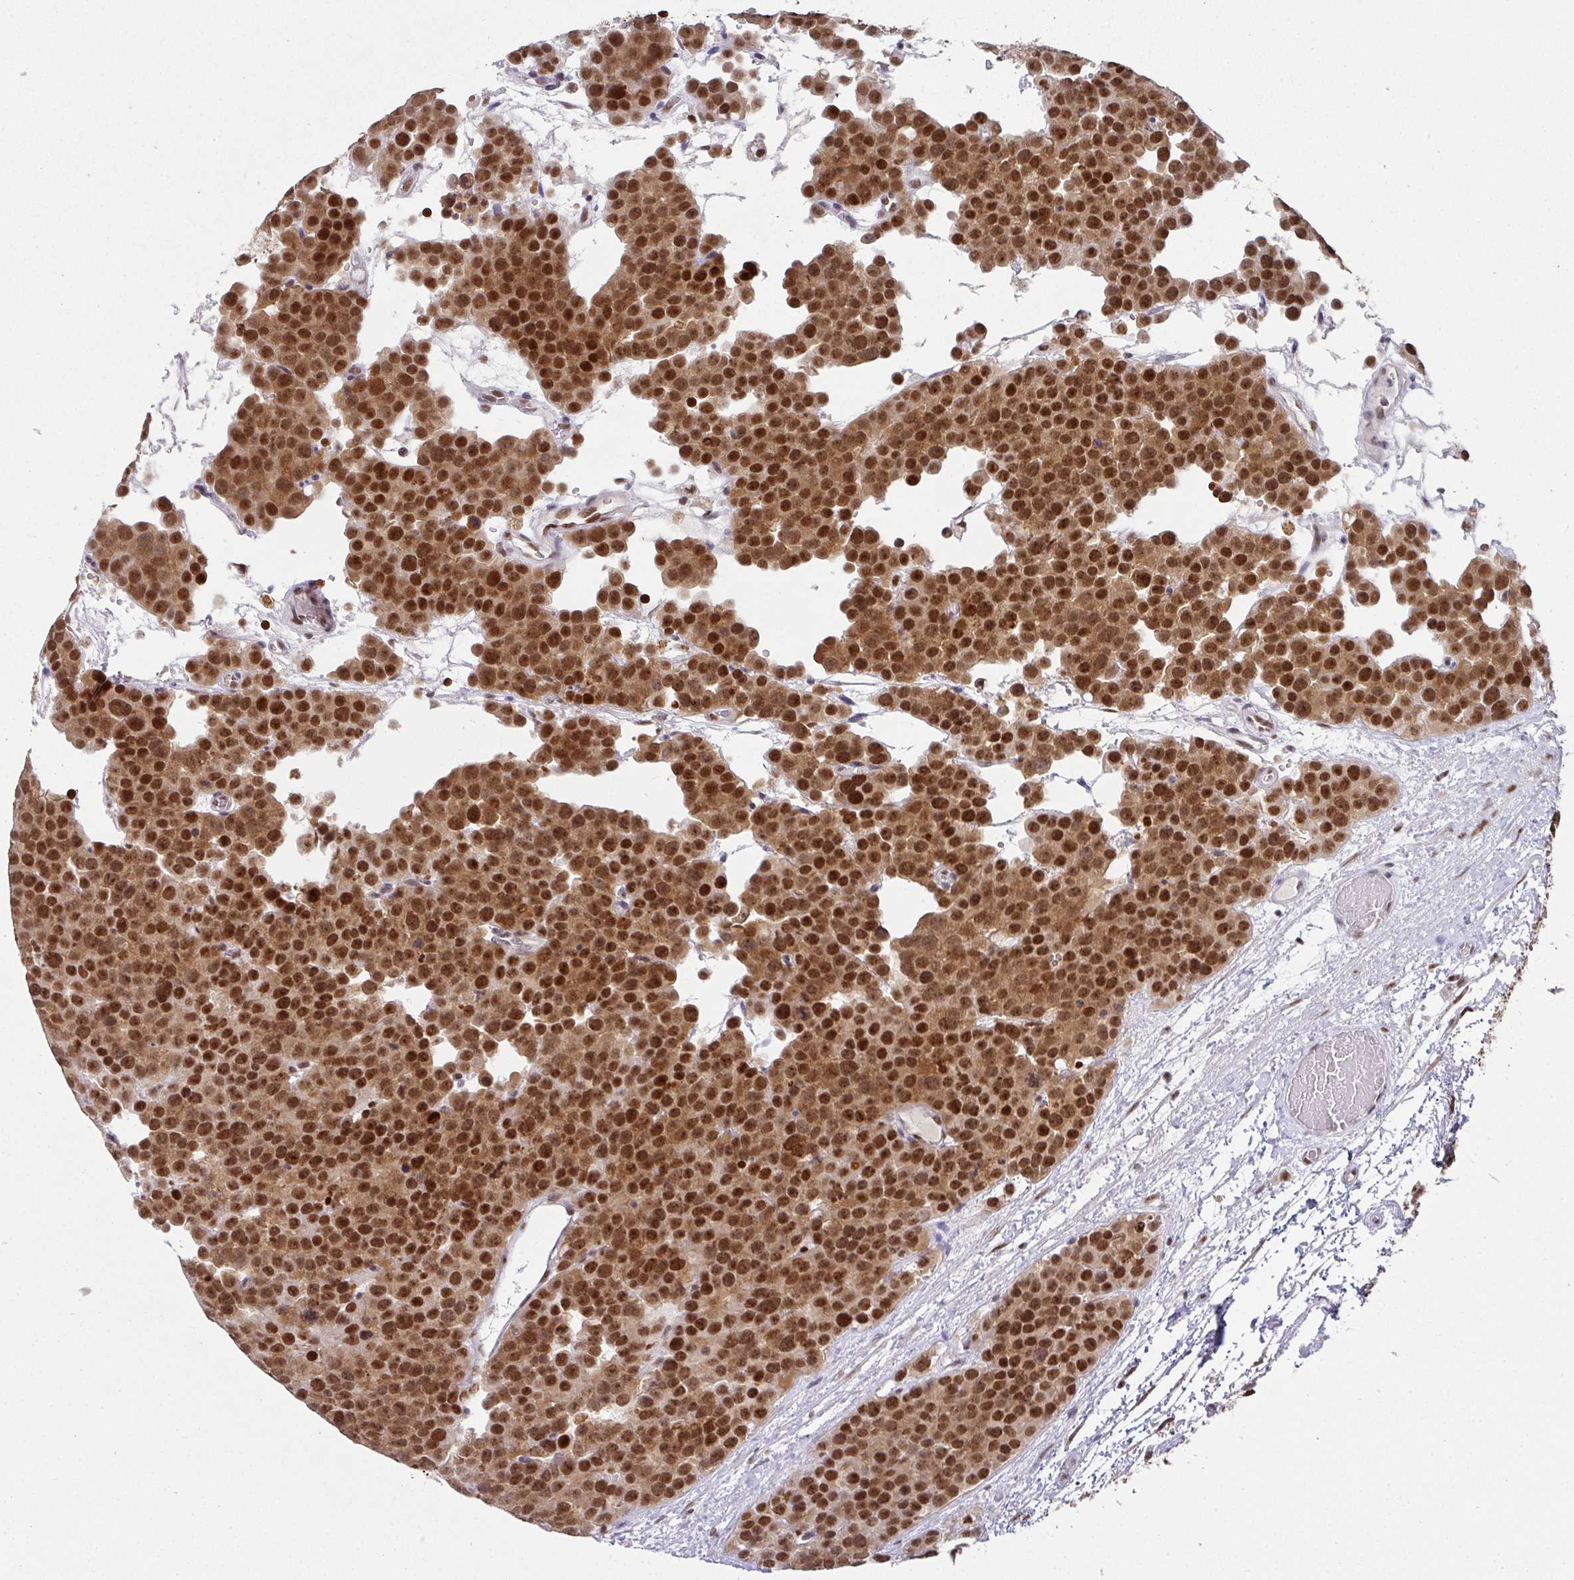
{"staining": {"intensity": "moderate", "quantity": ">75%", "location": "cytoplasmic/membranous,nuclear"}, "tissue": "testis cancer", "cell_type": "Tumor cells", "image_type": "cancer", "snomed": [{"axis": "morphology", "description": "Seminoma, NOS"}, {"axis": "topography", "description": "Testis"}], "caption": "A photomicrograph of human testis cancer stained for a protein demonstrates moderate cytoplasmic/membranous and nuclear brown staining in tumor cells.", "gene": "RAD50", "patient": {"sex": "male", "age": 71}}